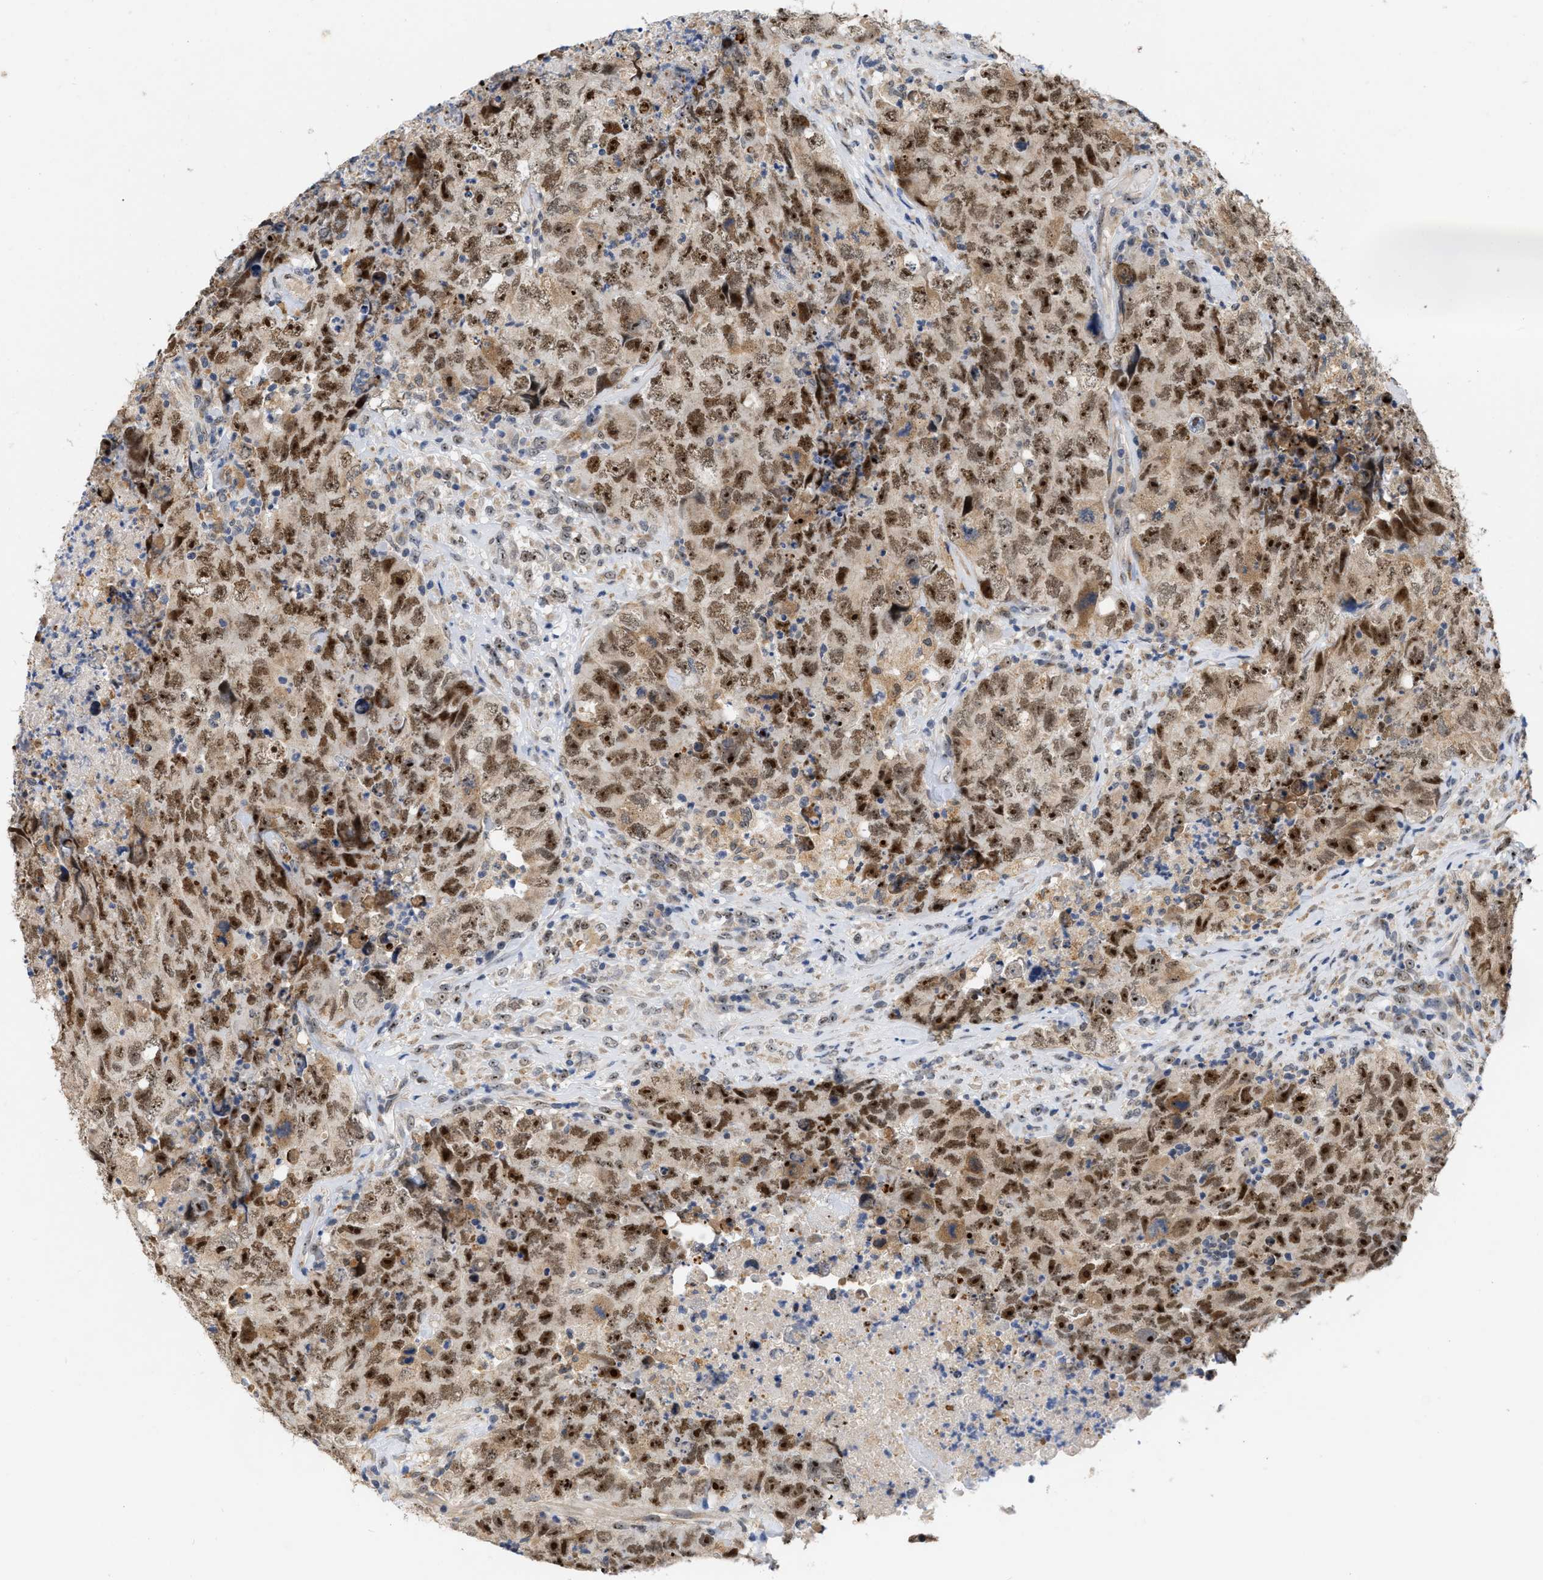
{"staining": {"intensity": "moderate", "quantity": ">75%", "location": "nuclear"}, "tissue": "testis cancer", "cell_type": "Tumor cells", "image_type": "cancer", "snomed": [{"axis": "morphology", "description": "Carcinoma, Embryonal, NOS"}, {"axis": "topography", "description": "Testis"}], "caption": "This image reveals immunohistochemistry (IHC) staining of testis cancer, with medium moderate nuclear expression in about >75% of tumor cells.", "gene": "ELAC2", "patient": {"sex": "male", "age": 32}}